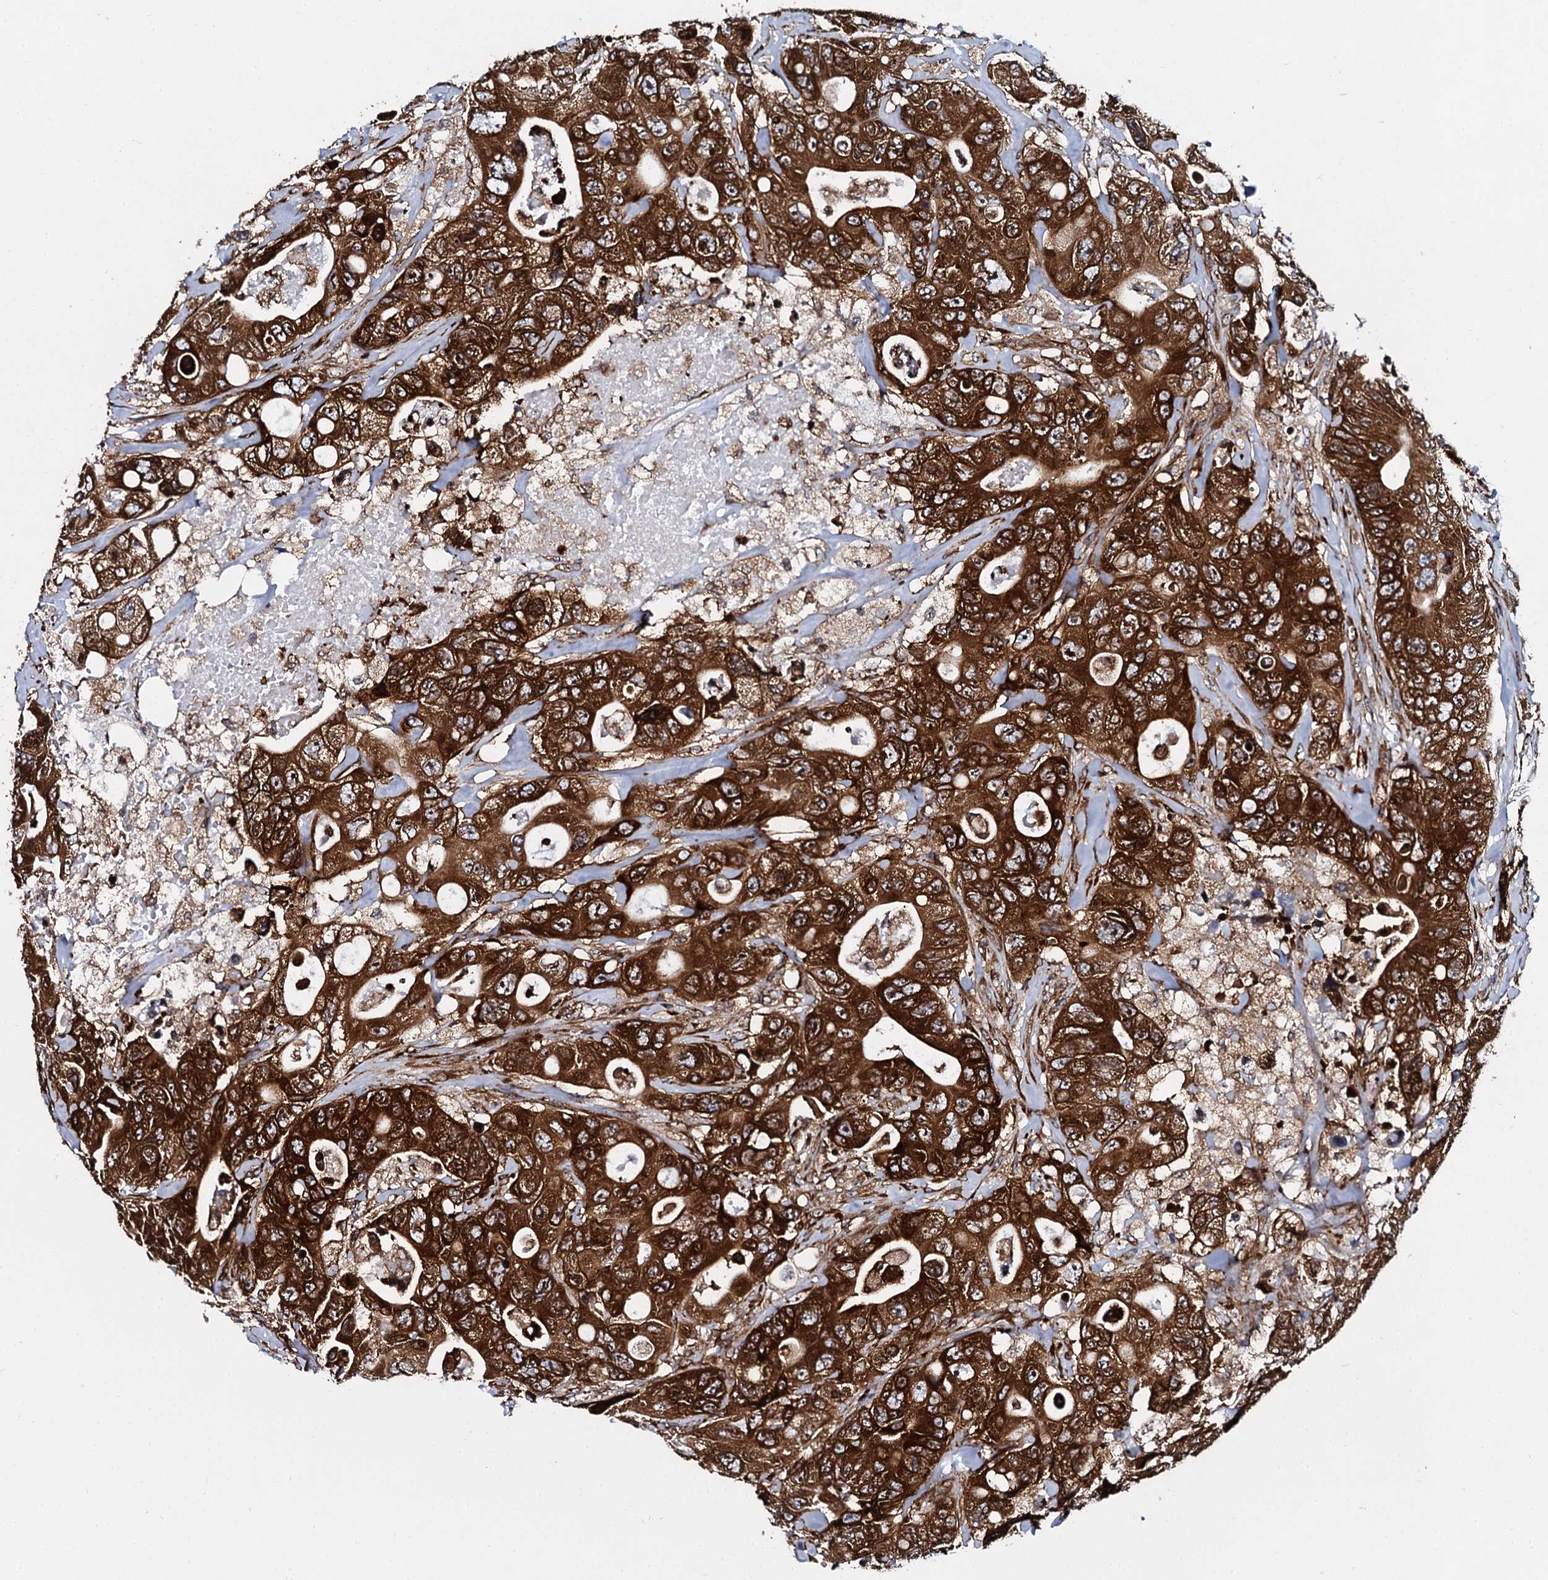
{"staining": {"intensity": "strong", "quantity": ">75%", "location": "cytoplasmic/membranous,nuclear"}, "tissue": "colorectal cancer", "cell_type": "Tumor cells", "image_type": "cancer", "snomed": [{"axis": "morphology", "description": "Adenocarcinoma, NOS"}, {"axis": "topography", "description": "Colon"}], "caption": "Protein staining of colorectal cancer tissue shows strong cytoplasmic/membranous and nuclear staining in about >75% of tumor cells. (Stains: DAB in brown, nuclei in blue, Microscopy: brightfield microscopy at high magnification).", "gene": "SPTY2D1", "patient": {"sex": "female", "age": 46}}